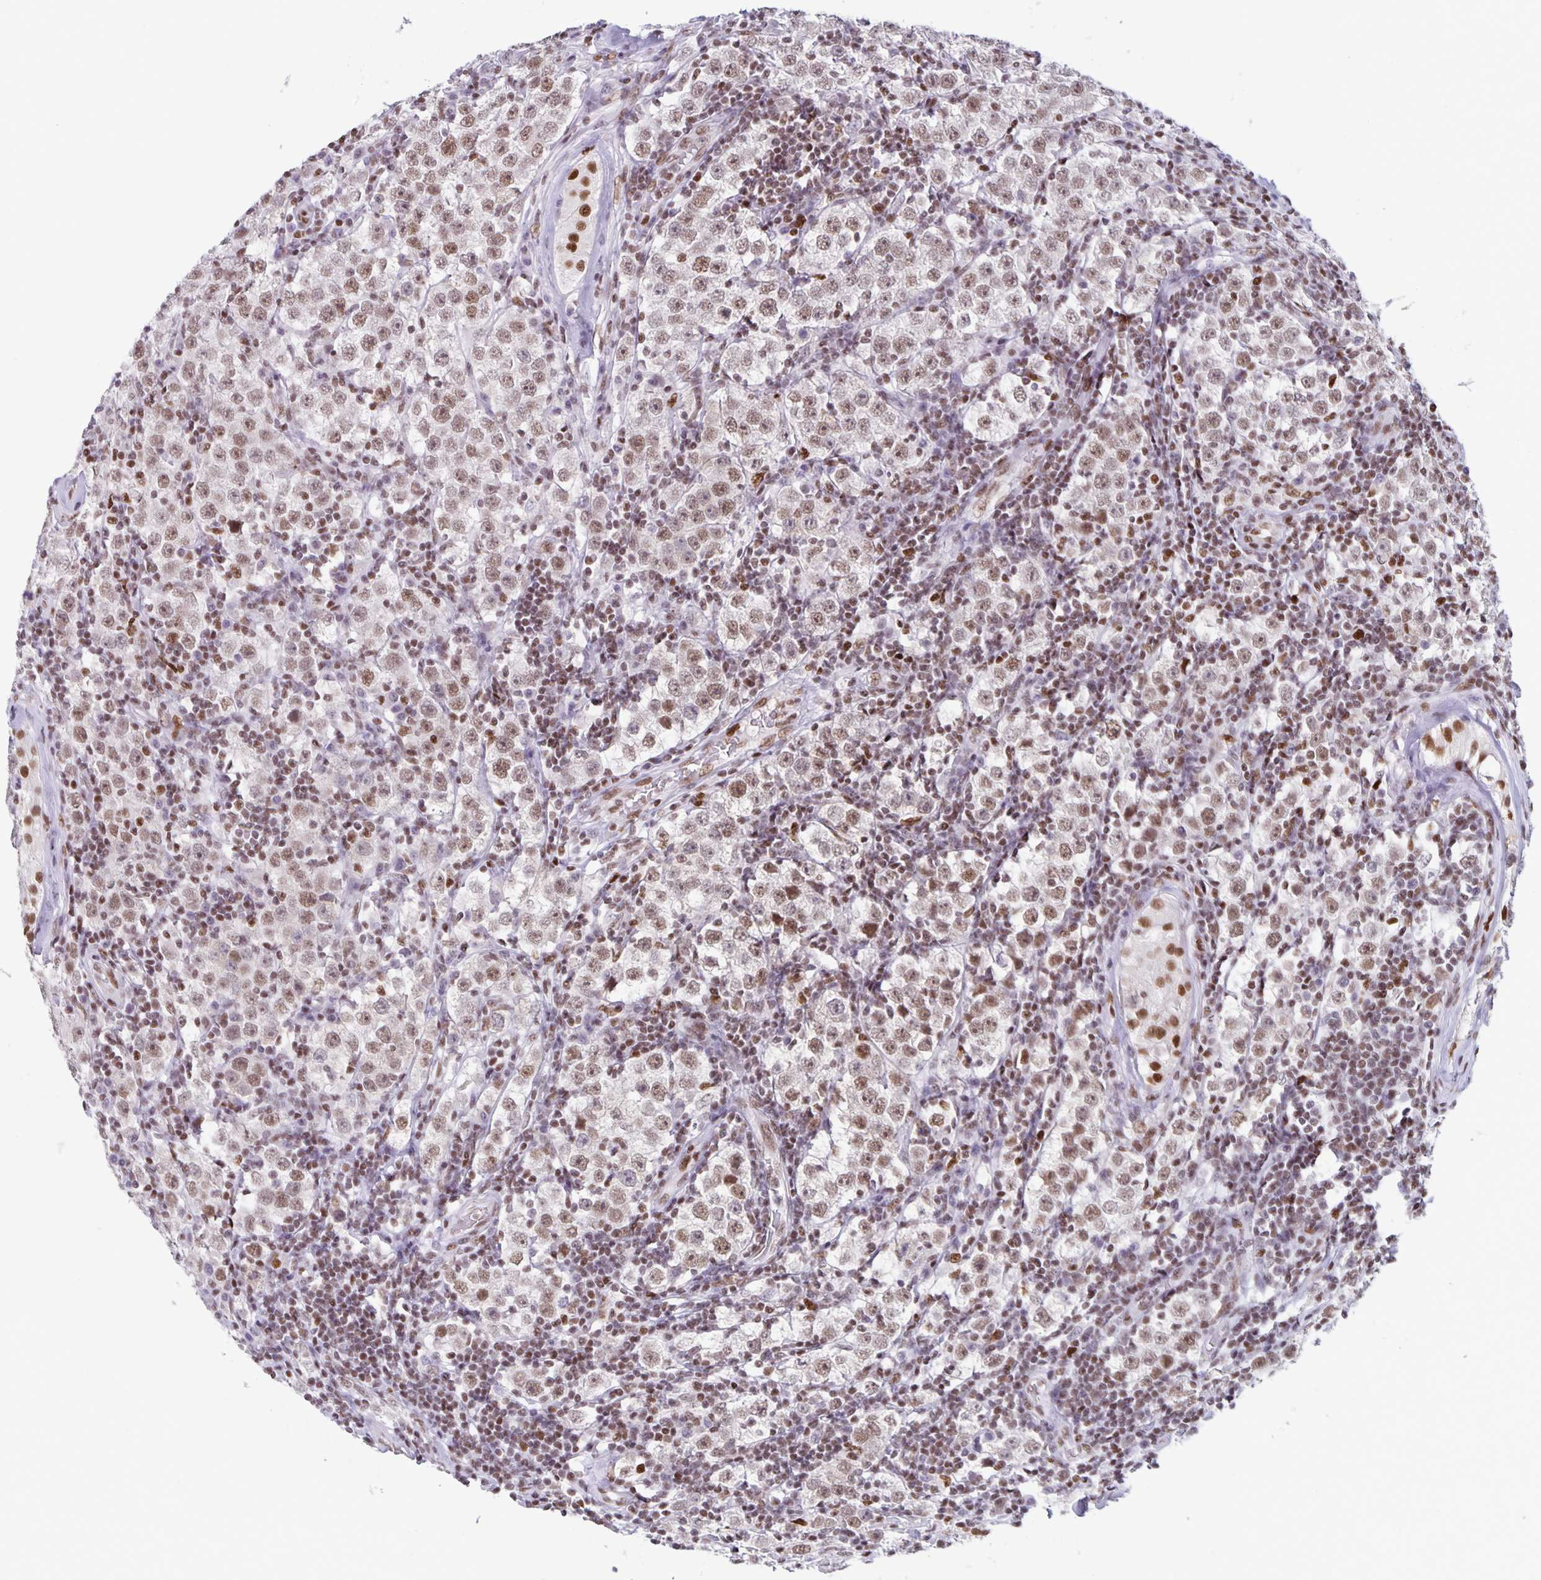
{"staining": {"intensity": "weak", "quantity": ">75%", "location": "nuclear"}, "tissue": "urothelial cancer", "cell_type": "Tumor cells", "image_type": "cancer", "snomed": [{"axis": "morphology", "description": "Normal tissue, NOS"}, {"axis": "morphology", "description": "Urothelial carcinoma, High grade"}, {"axis": "morphology", "description": "Seminoma, NOS"}, {"axis": "morphology", "description": "Carcinoma, Embryonal, NOS"}, {"axis": "topography", "description": "Urinary bladder"}, {"axis": "topography", "description": "Testis"}], "caption": "Immunohistochemical staining of urothelial cancer displays low levels of weak nuclear expression in approximately >75% of tumor cells.", "gene": "JUND", "patient": {"sex": "male", "age": 41}}